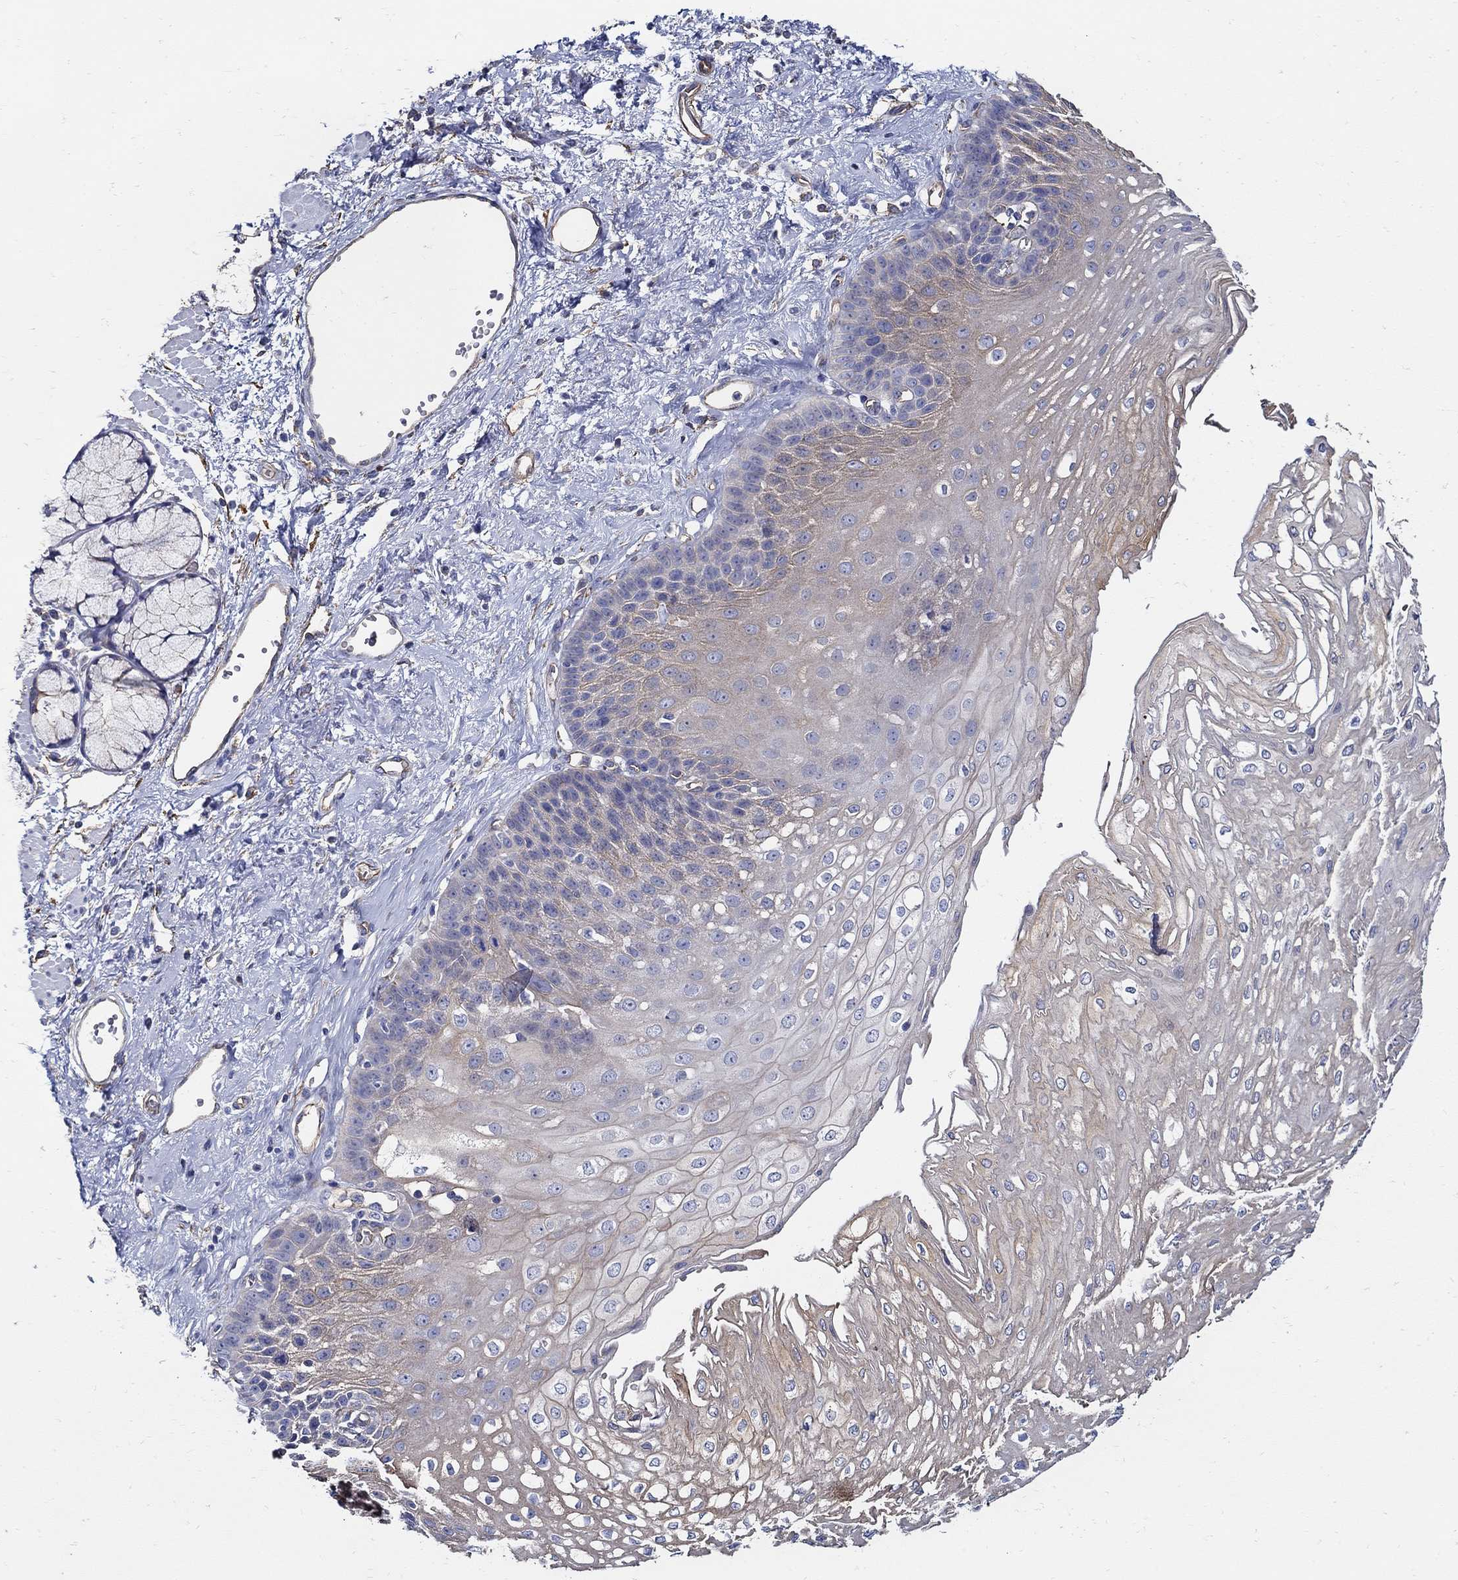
{"staining": {"intensity": "negative", "quantity": "none", "location": "none"}, "tissue": "esophagus", "cell_type": "Squamous epithelial cells", "image_type": "normal", "snomed": [{"axis": "morphology", "description": "Normal tissue, NOS"}, {"axis": "topography", "description": "Esophagus"}], "caption": "High magnification brightfield microscopy of benign esophagus stained with DAB (3,3'-diaminobenzidine) (brown) and counterstained with hematoxylin (blue): squamous epithelial cells show no significant expression.", "gene": "APBB3", "patient": {"sex": "female", "age": 62}}